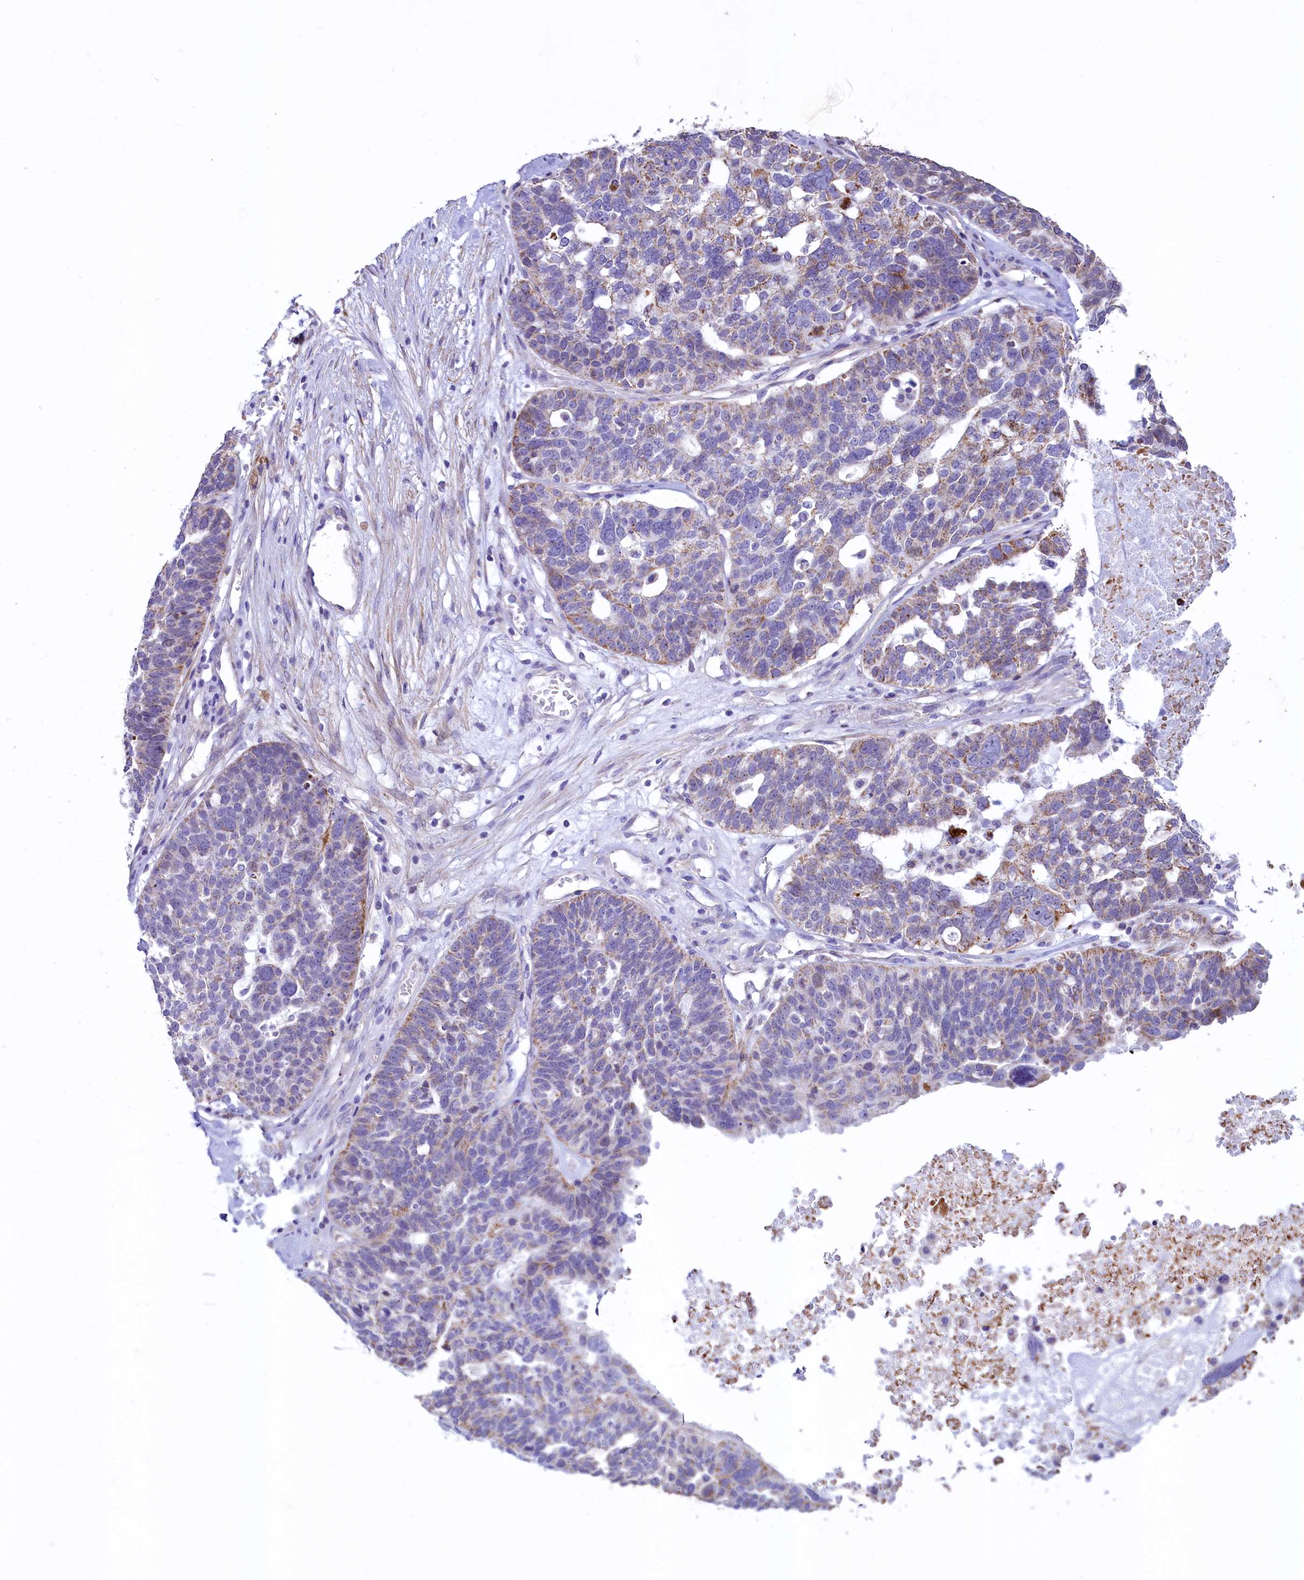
{"staining": {"intensity": "moderate", "quantity": "<25%", "location": "cytoplasmic/membranous,nuclear"}, "tissue": "ovarian cancer", "cell_type": "Tumor cells", "image_type": "cancer", "snomed": [{"axis": "morphology", "description": "Cystadenocarcinoma, serous, NOS"}, {"axis": "topography", "description": "Ovary"}], "caption": "A brown stain shows moderate cytoplasmic/membranous and nuclear expression of a protein in human serous cystadenocarcinoma (ovarian) tumor cells.", "gene": "VWCE", "patient": {"sex": "female", "age": 59}}